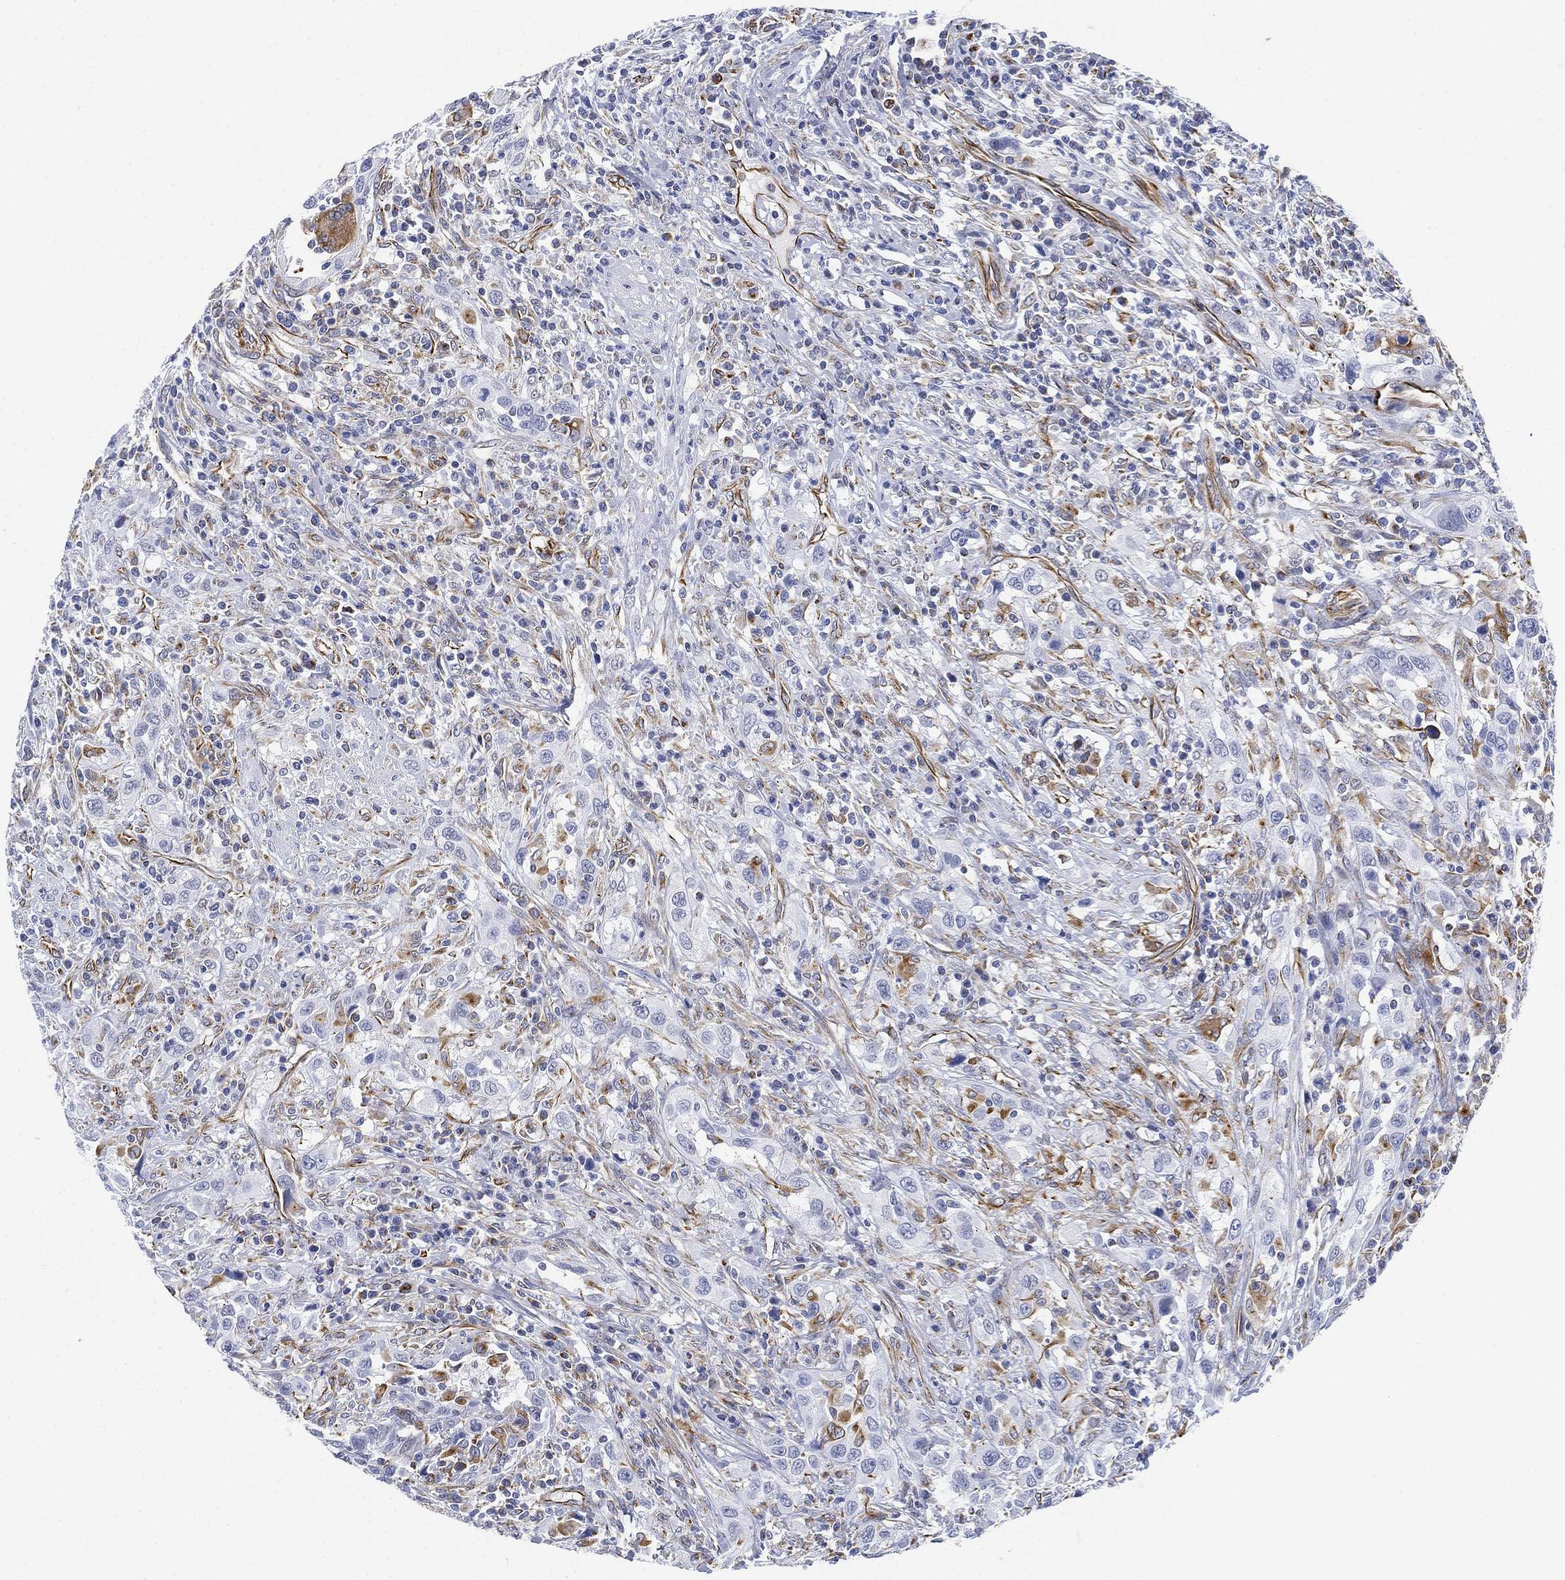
{"staining": {"intensity": "weak", "quantity": "<25%", "location": "cytoplasmic/membranous"}, "tissue": "urothelial cancer", "cell_type": "Tumor cells", "image_type": "cancer", "snomed": [{"axis": "morphology", "description": "Urothelial carcinoma, NOS"}, {"axis": "morphology", "description": "Urothelial carcinoma, High grade"}, {"axis": "topography", "description": "Urinary bladder"}], "caption": "Immunohistochemistry of urothelial cancer demonstrates no expression in tumor cells.", "gene": "PSKH2", "patient": {"sex": "female", "age": 64}}